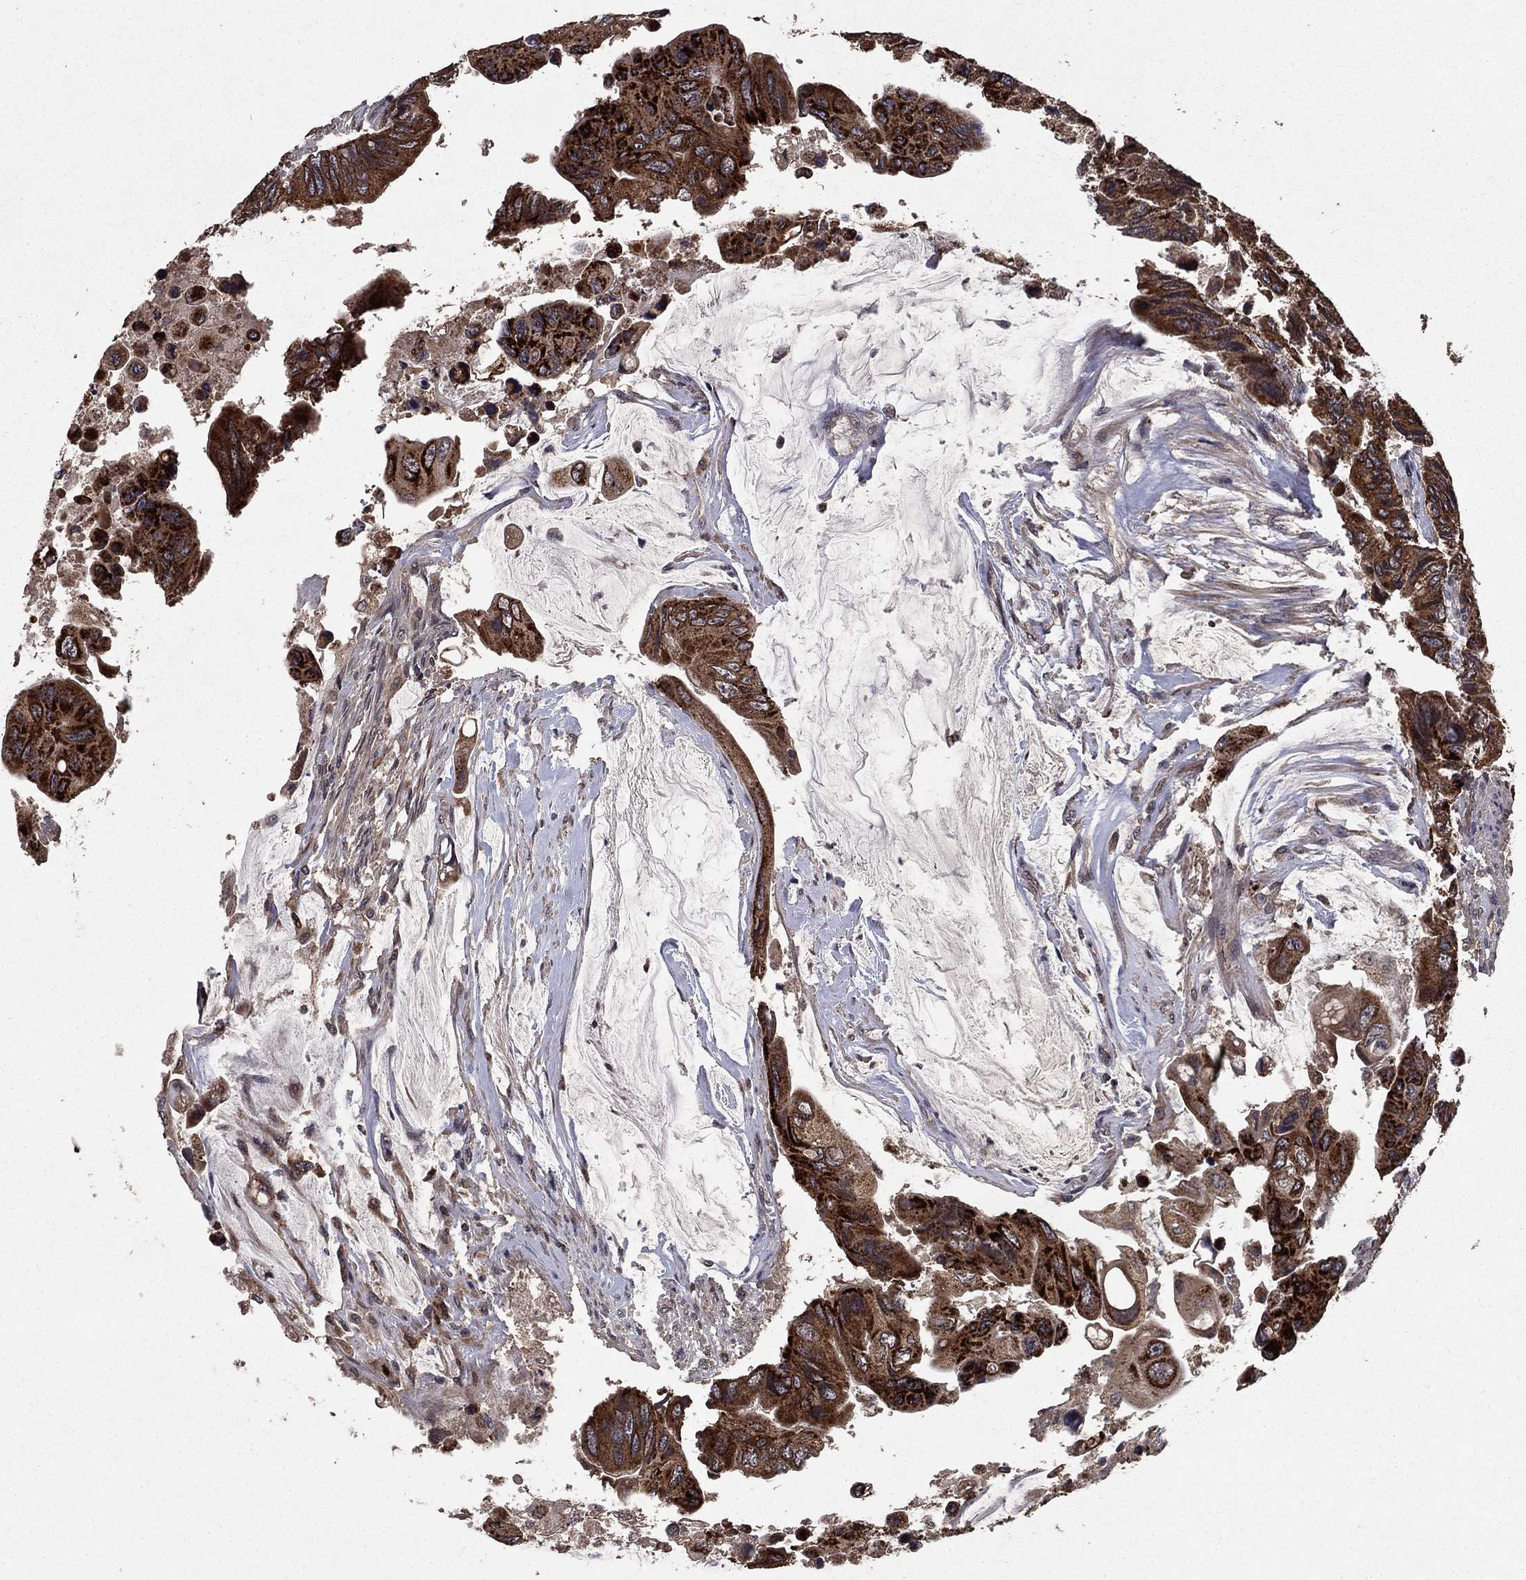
{"staining": {"intensity": "moderate", "quantity": ">75%", "location": "cytoplasmic/membranous"}, "tissue": "colorectal cancer", "cell_type": "Tumor cells", "image_type": "cancer", "snomed": [{"axis": "morphology", "description": "Adenocarcinoma, NOS"}, {"axis": "topography", "description": "Rectum"}], "caption": "DAB (3,3'-diaminobenzidine) immunohistochemical staining of colorectal cancer (adenocarcinoma) shows moderate cytoplasmic/membranous protein expression in about >75% of tumor cells.", "gene": "DHRS1", "patient": {"sex": "male", "age": 63}}